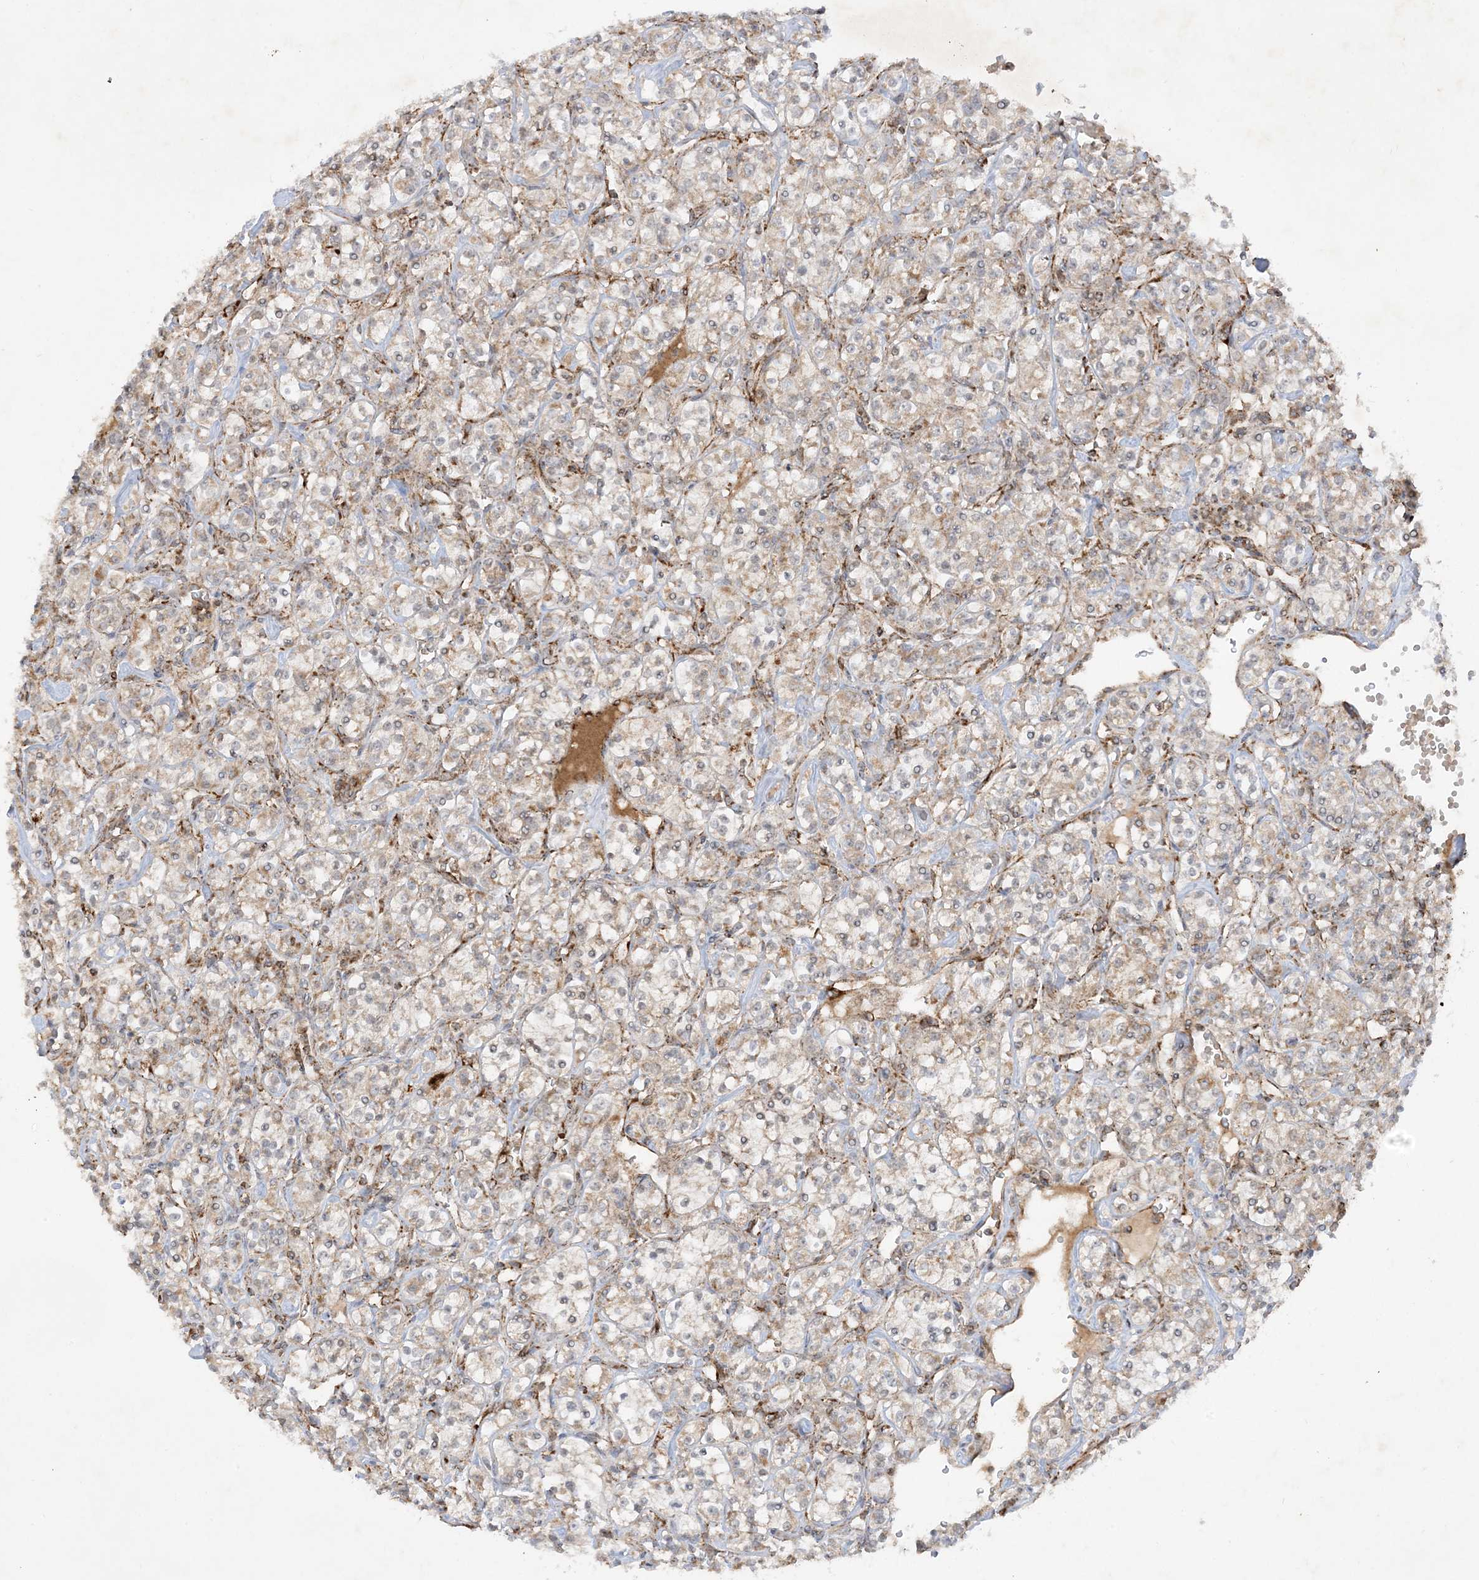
{"staining": {"intensity": "weak", "quantity": "25%-75%", "location": "cytoplasmic/membranous"}, "tissue": "renal cancer", "cell_type": "Tumor cells", "image_type": "cancer", "snomed": [{"axis": "morphology", "description": "Adenocarcinoma, NOS"}, {"axis": "topography", "description": "Kidney"}], "caption": "A high-resolution histopathology image shows IHC staining of adenocarcinoma (renal), which demonstrates weak cytoplasmic/membranous expression in approximately 25%-75% of tumor cells.", "gene": "NDUFAF3", "patient": {"sex": "male", "age": 77}}